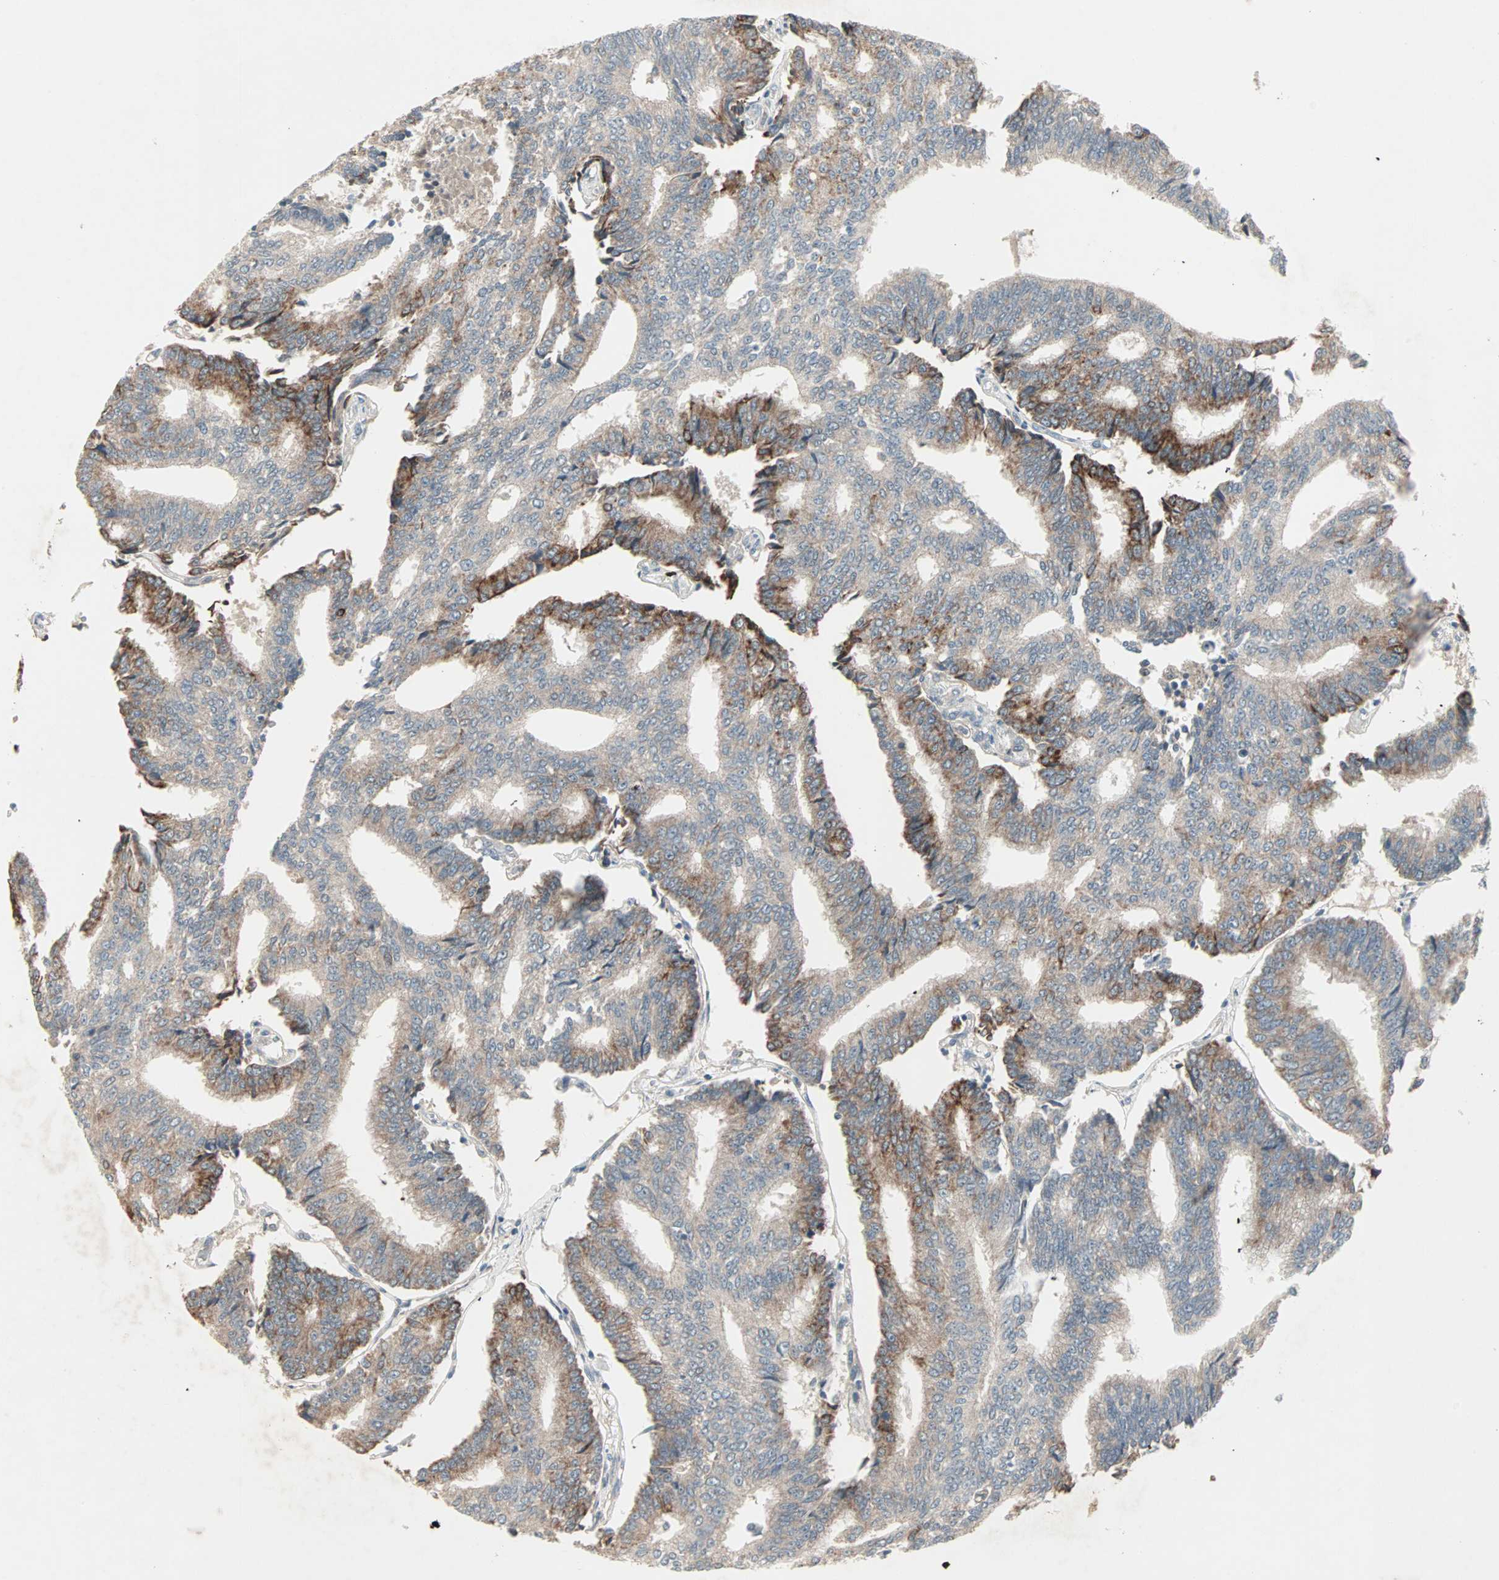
{"staining": {"intensity": "strong", "quantity": "25%-75%", "location": "cytoplasmic/membranous"}, "tissue": "prostate cancer", "cell_type": "Tumor cells", "image_type": "cancer", "snomed": [{"axis": "morphology", "description": "Adenocarcinoma, High grade"}, {"axis": "topography", "description": "Prostate"}], "caption": "Brown immunohistochemical staining in prostate cancer shows strong cytoplasmic/membranous staining in about 25%-75% of tumor cells.", "gene": "JMJD7-PLA2G4B", "patient": {"sex": "male", "age": 55}}